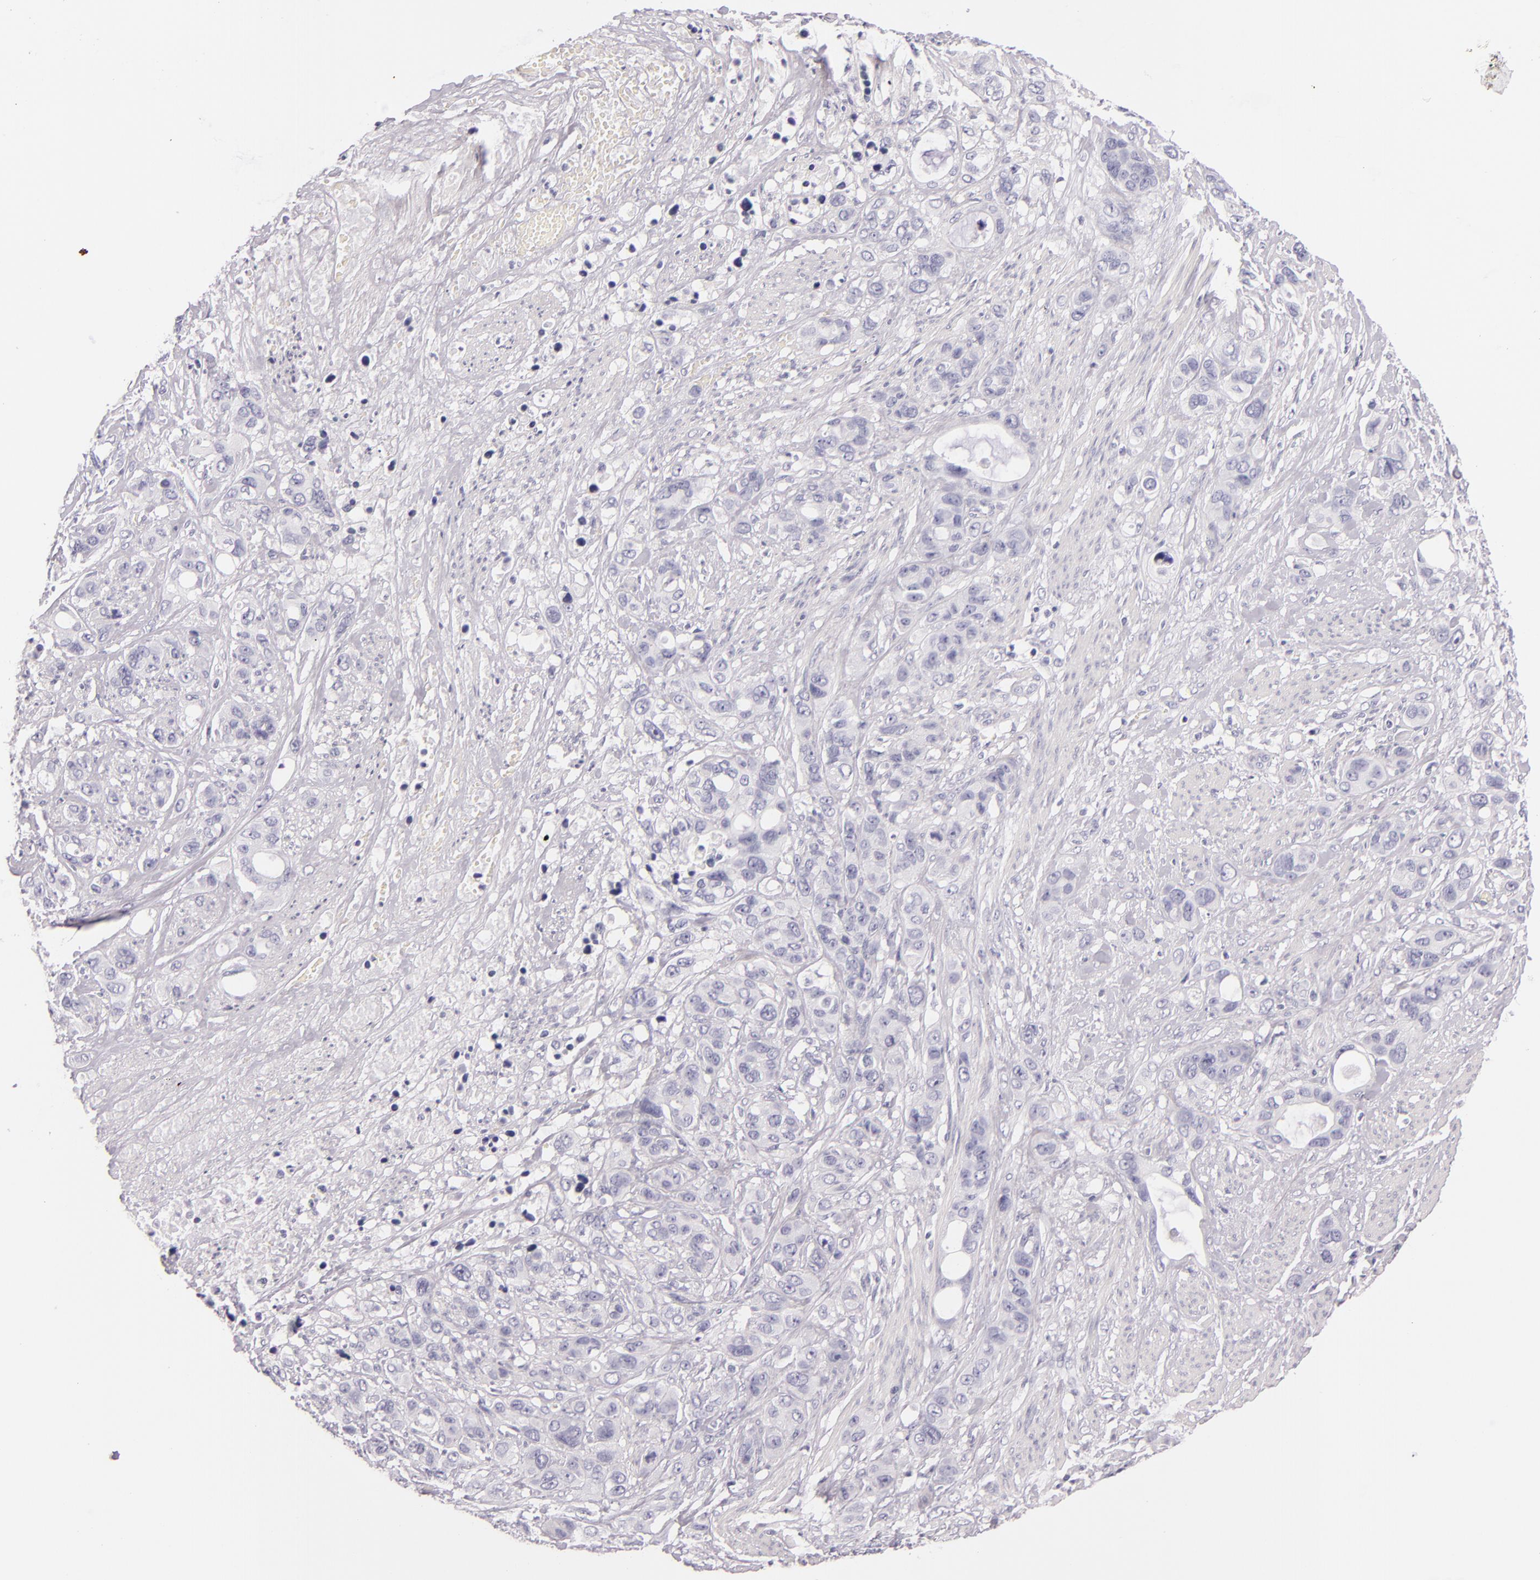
{"staining": {"intensity": "negative", "quantity": "none", "location": "none"}, "tissue": "stomach cancer", "cell_type": "Tumor cells", "image_type": "cancer", "snomed": [{"axis": "morphology", "description": "Adenocarcinoma, NOS"}, {"axis": "topography", "description": "Stomach, upper"}], "caption": "Tumor cells are negative for brown protein staining in stomach cancer (adenocarcinoma).", "gene": "INA", "patient": {"sex": "male", "age": 47}}